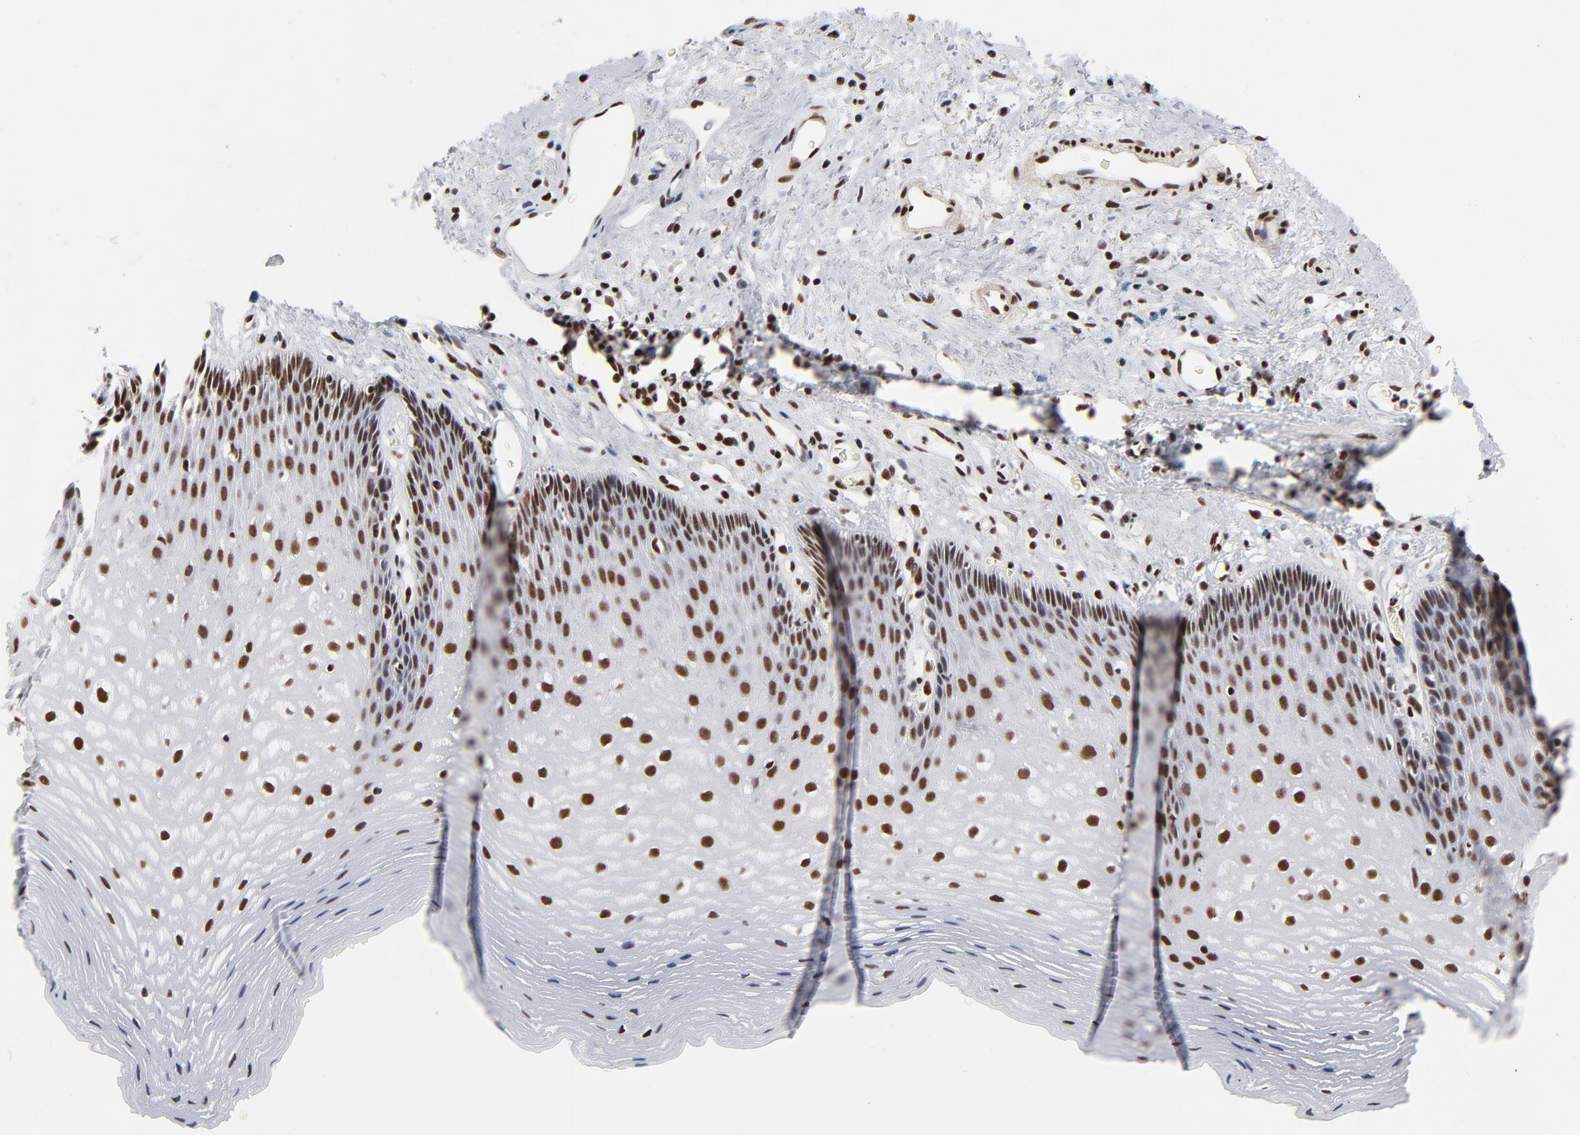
{"staining": {"intensity": "strong", "quantity": ">75%", "location": "nuclear"}, "tissue": "esophagus", "cell_type": "Squamous epithelial cells", "image_type": "normal", "snomed": [{"axis": "morphology", "description": "Normal tissue, NOS"}, {"axis": "topography", "description": "Esophagus"}], "caption": "Squamous epithelial cells show high levels of strong nuclear positivity in approximately >75% of cells in unremarkable human esophagus.", "gene": "CREB1", "patient": {"sex": "female", "age": 70}}